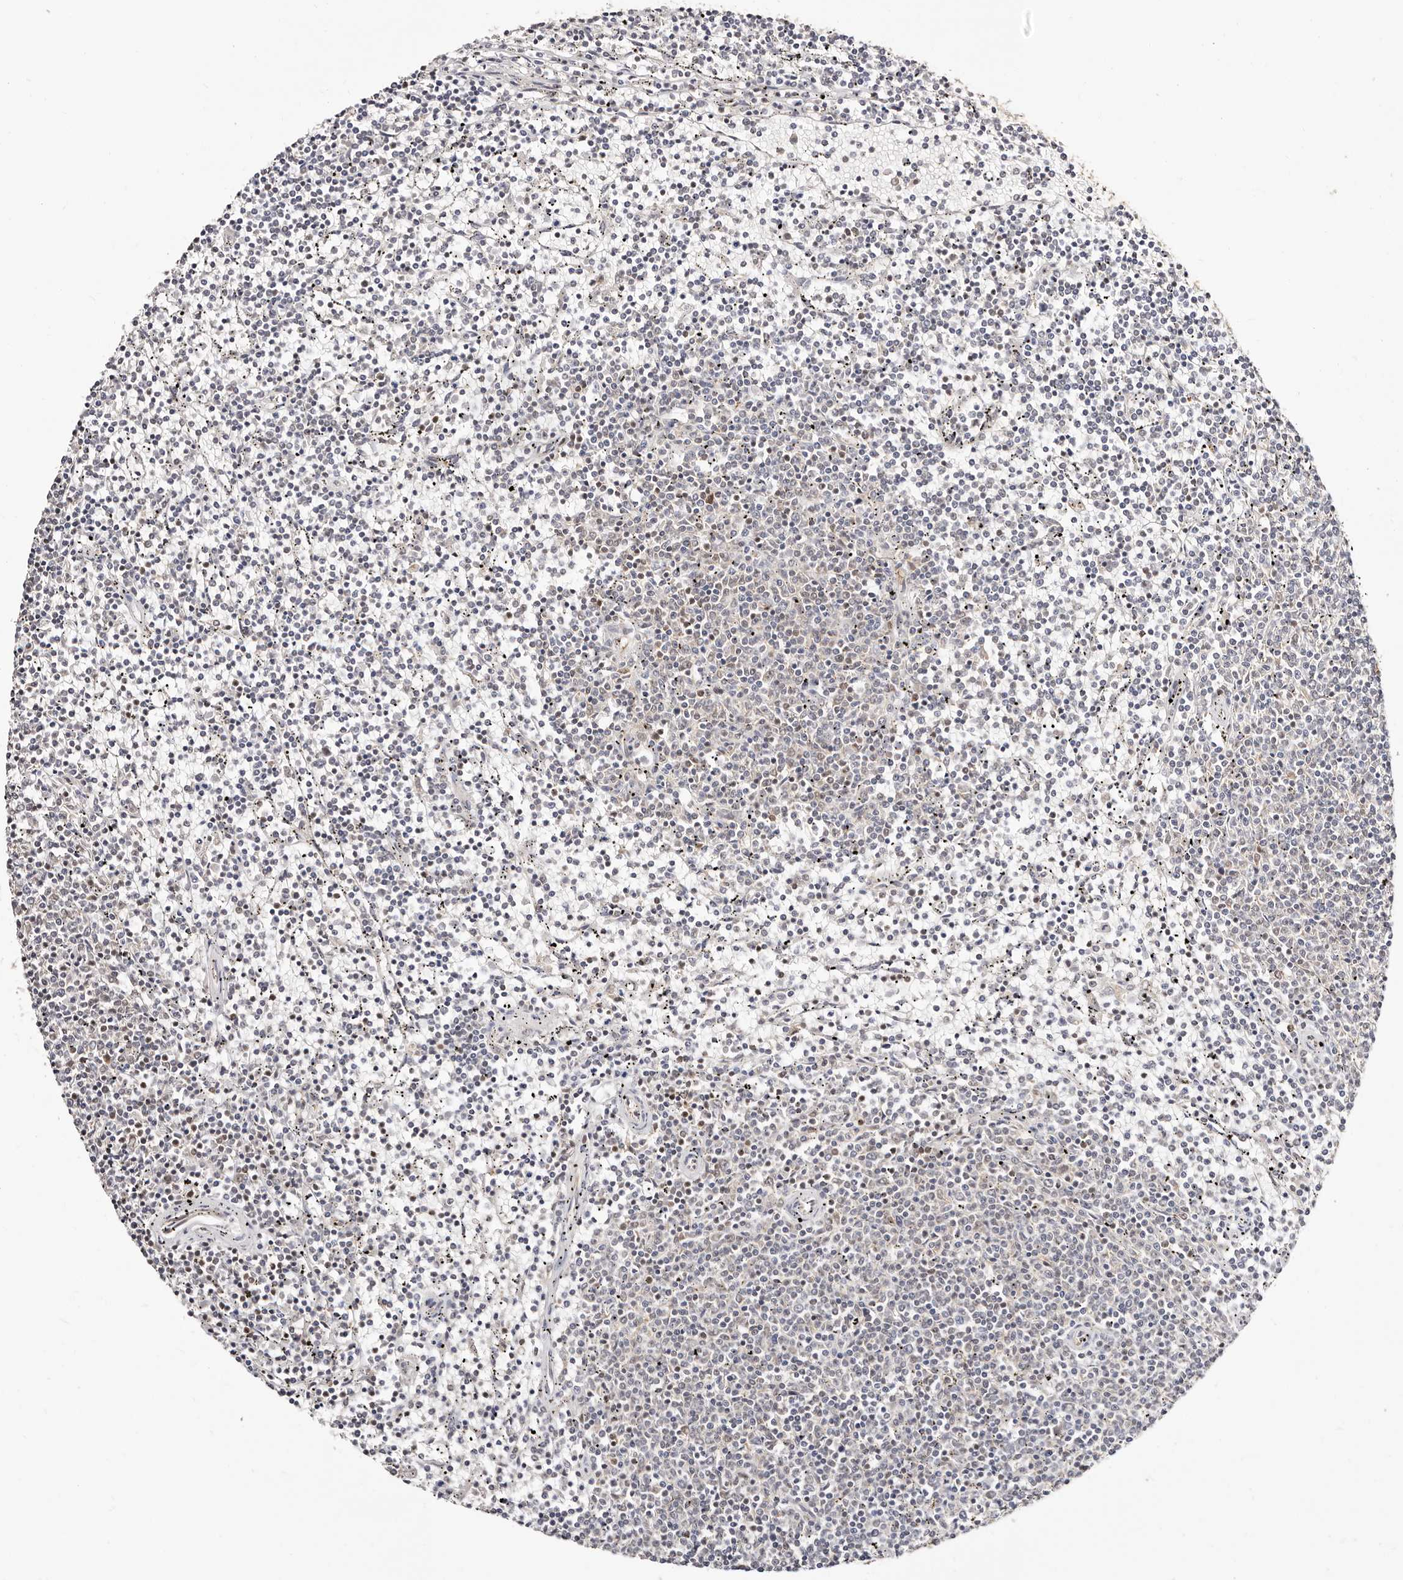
{"staining": {"intensity": "negative", "quantity": "none", "location": "none"}, "tissue": "lymphoma", "cell_type": "Tumor cells", "image_type": "cancer", "snomed": [{"axis": "morphology", "description": "Malignant lymphoma, non-Hodgkin's type, Low grade"}, {"axis": "topography", "description": "Spleen"}], "caption": "IHC micrograph of neoplastic tissue: human lymphoma stained with DAB (3,3'-diaminobenzidine) reveals no significant protein expression in tumor cells.", "gene": "STAT5A", "patient": {"sex": "female", "age": 50}}